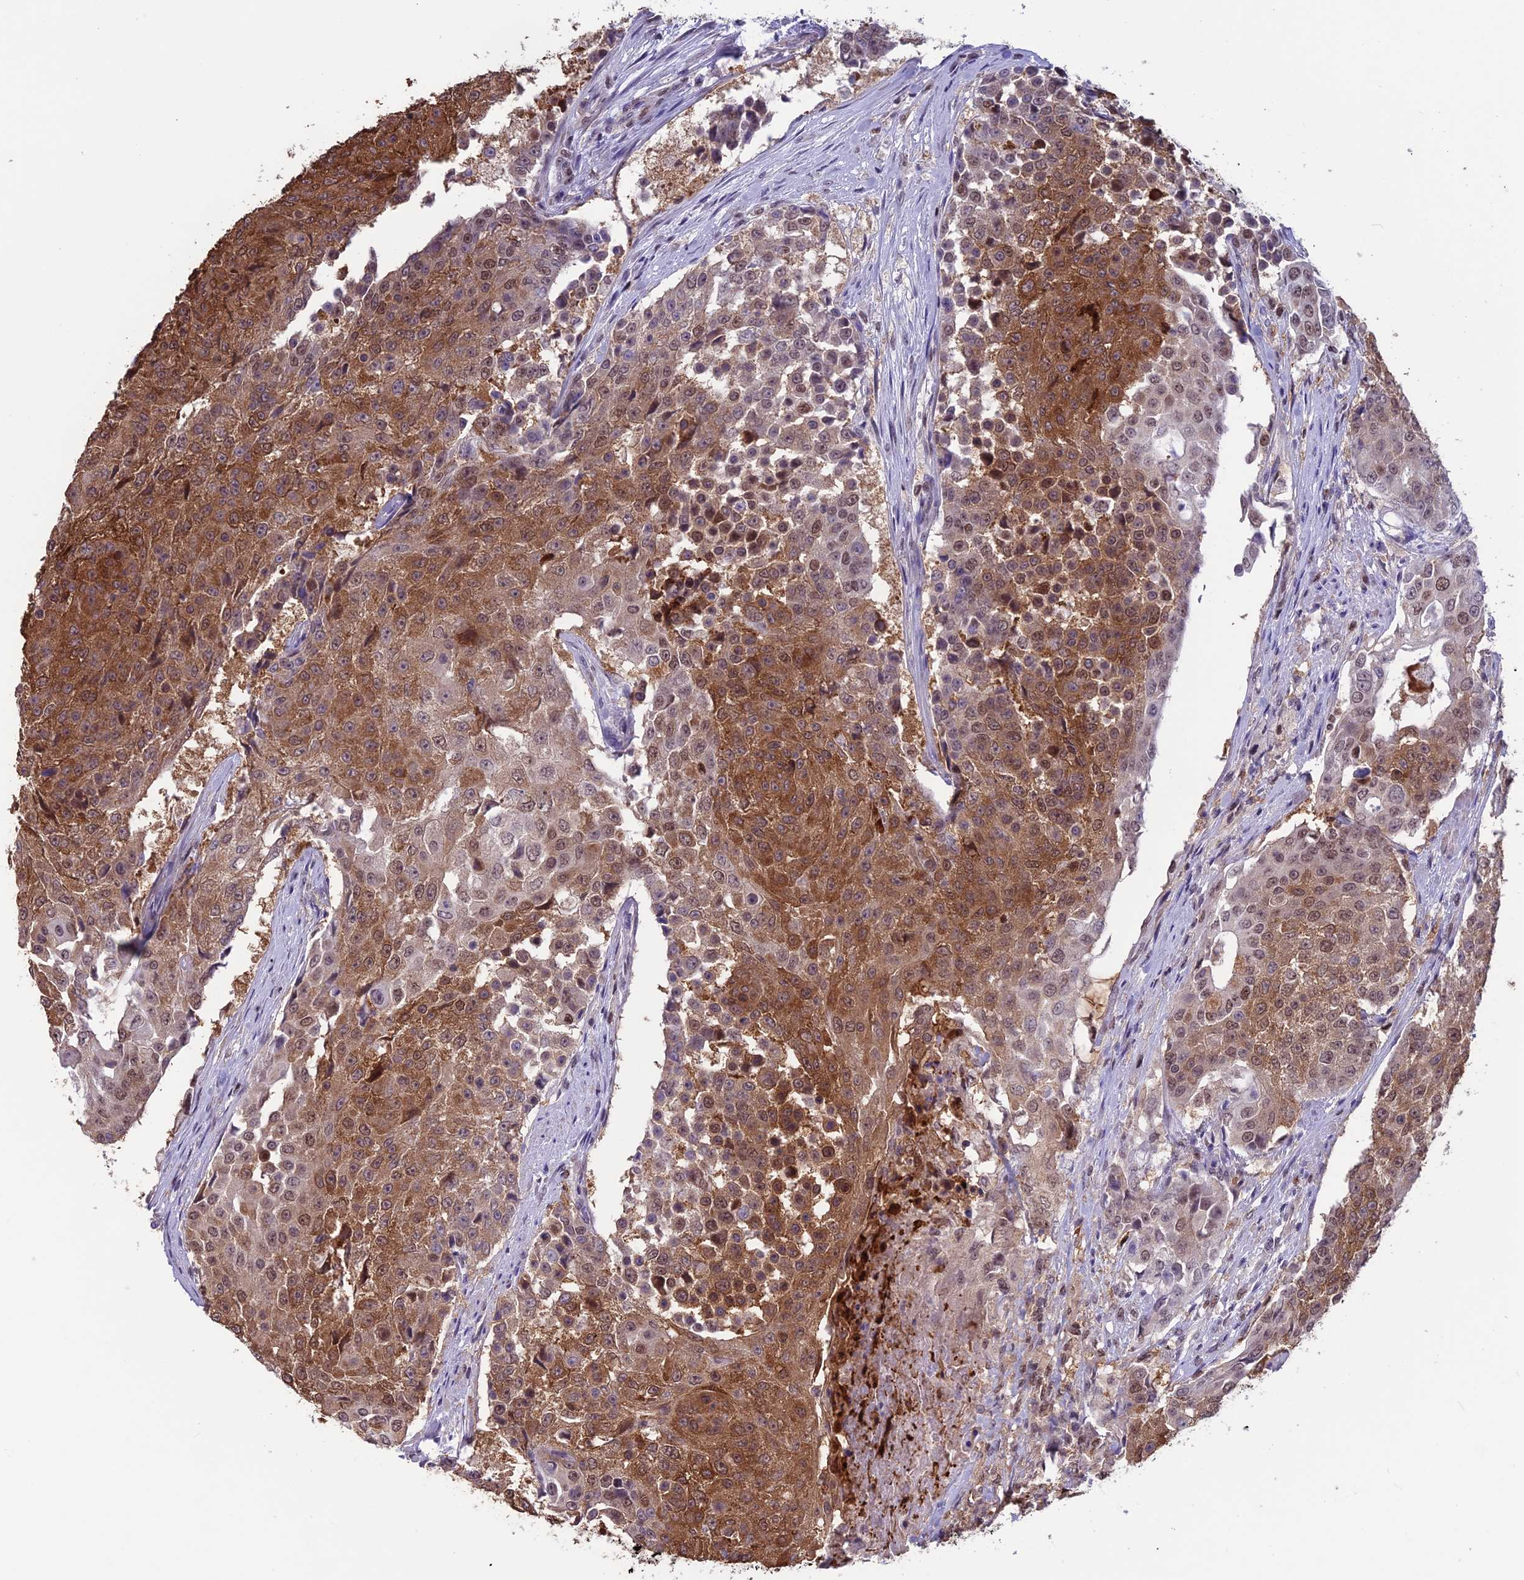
{"staining": {"intensity": "moderate", "quantity": ">75%", "location": "cytoplasmic/membranous,nuclear"}, "tissue": "urothelial cancer", "cell_type": "Tumor cells", "image_type": "cancer", "snomed": [{"axis": "morphology", "description": "Urothelial carcinoma, High grade"}, {"axis": "topography", "description": "Urinary bladder"}], "caption": "A brown stain highlights moderate cytoplasmic/membranous and nuclear staining of a protein in human high-grade urothelial carcinoma tumor cells.", "gene": "MIS12", "patient": {"sex": "female", "age": 63}}